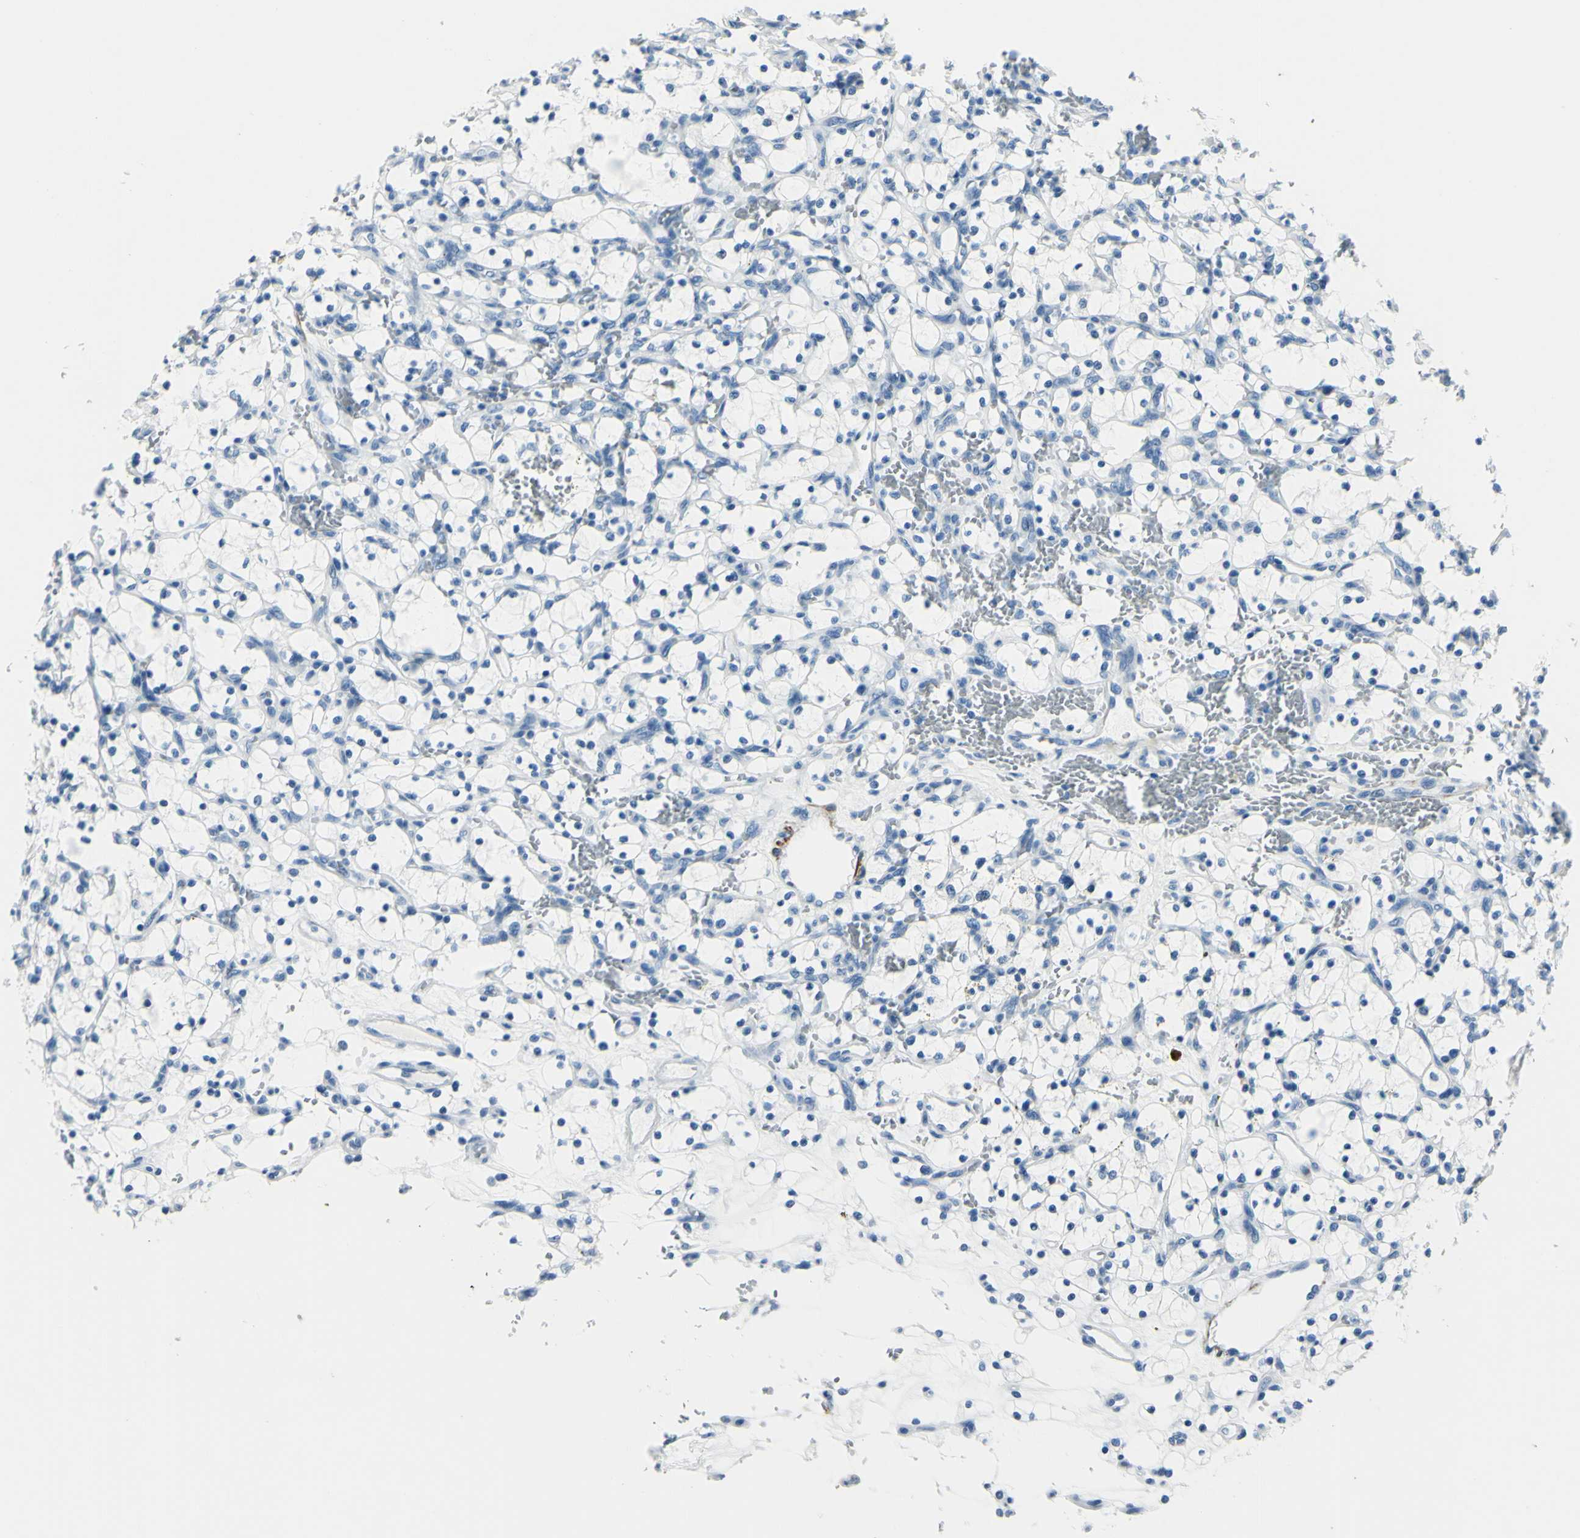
{"staining": {"intensity": "negative", "quantity": "none", "location": "none"}, "tissue": "renal cancer", "cell_type": "Tumor cells", "image_type": "cancer", "snomed": [{"axis": "morphology", "description": "Adenocarcinoma, NOS"}, {"axis": "topography", "description": "Kidney"}], "caption": "Immunohistochemistry of renal adenocarcinoma demonstrates no staining in tumor cells.", "gene": "CDH15", "patient": {"sex": "female", "age": 69}}